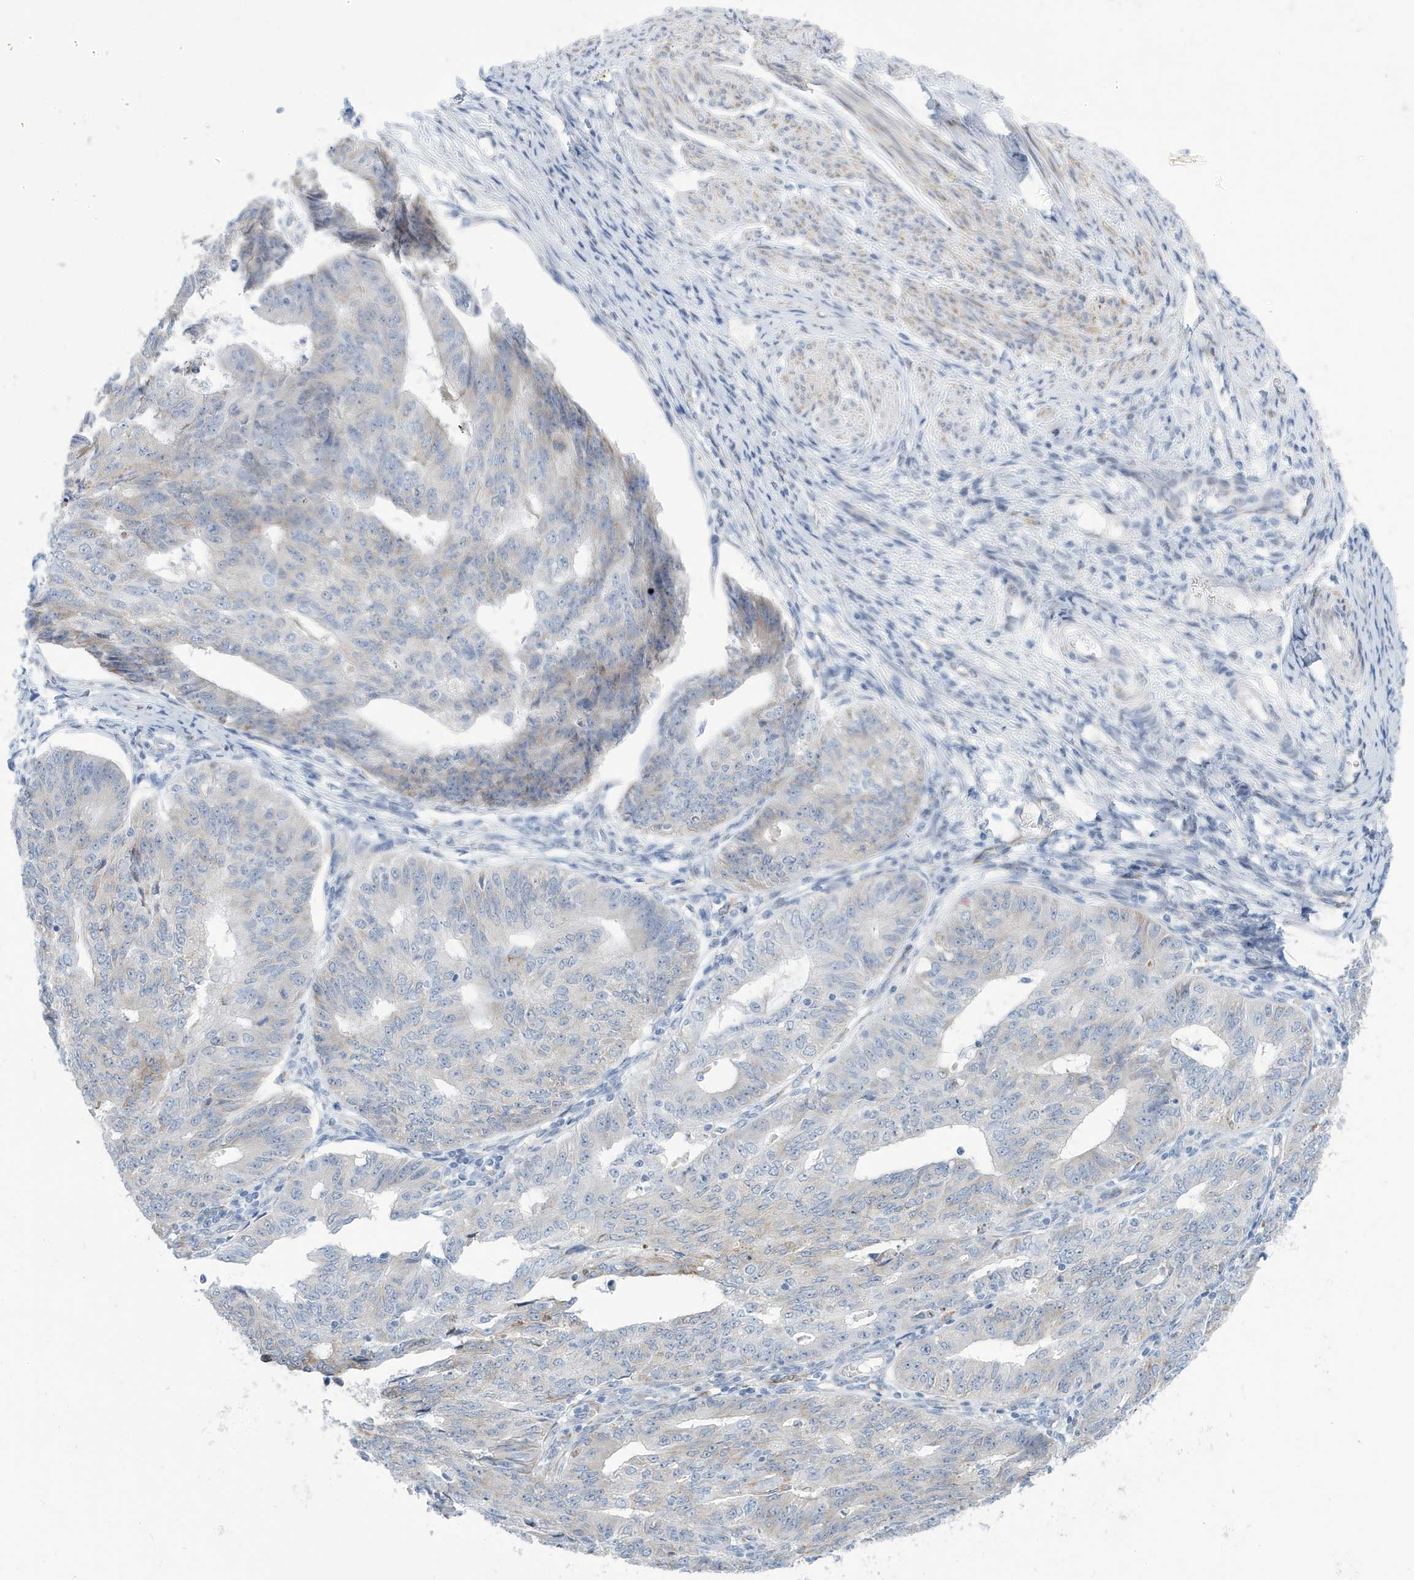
{"staining": {"intensity": "negative", "quantity": "none", "location": "none"}, "tissue": "endometrial cancer", "cell_type": "Tumor cells", "image_type": "cancer", "snomed": [{"axis": "morphology", "description": "Adenocarcinoma, NOS"}, {"axis": "topography", "description": "Endometrium"}], "caption": "High magnification brightfield microscopy of endometrial cancer stained with DAB (brown) and counterstained with hematoxylin (blue): tumor cells show no significant positivity. (DAB IHC, high magnification).", "gene": "SEMA3F", "patient": {"sex": "female", "age": 32}}